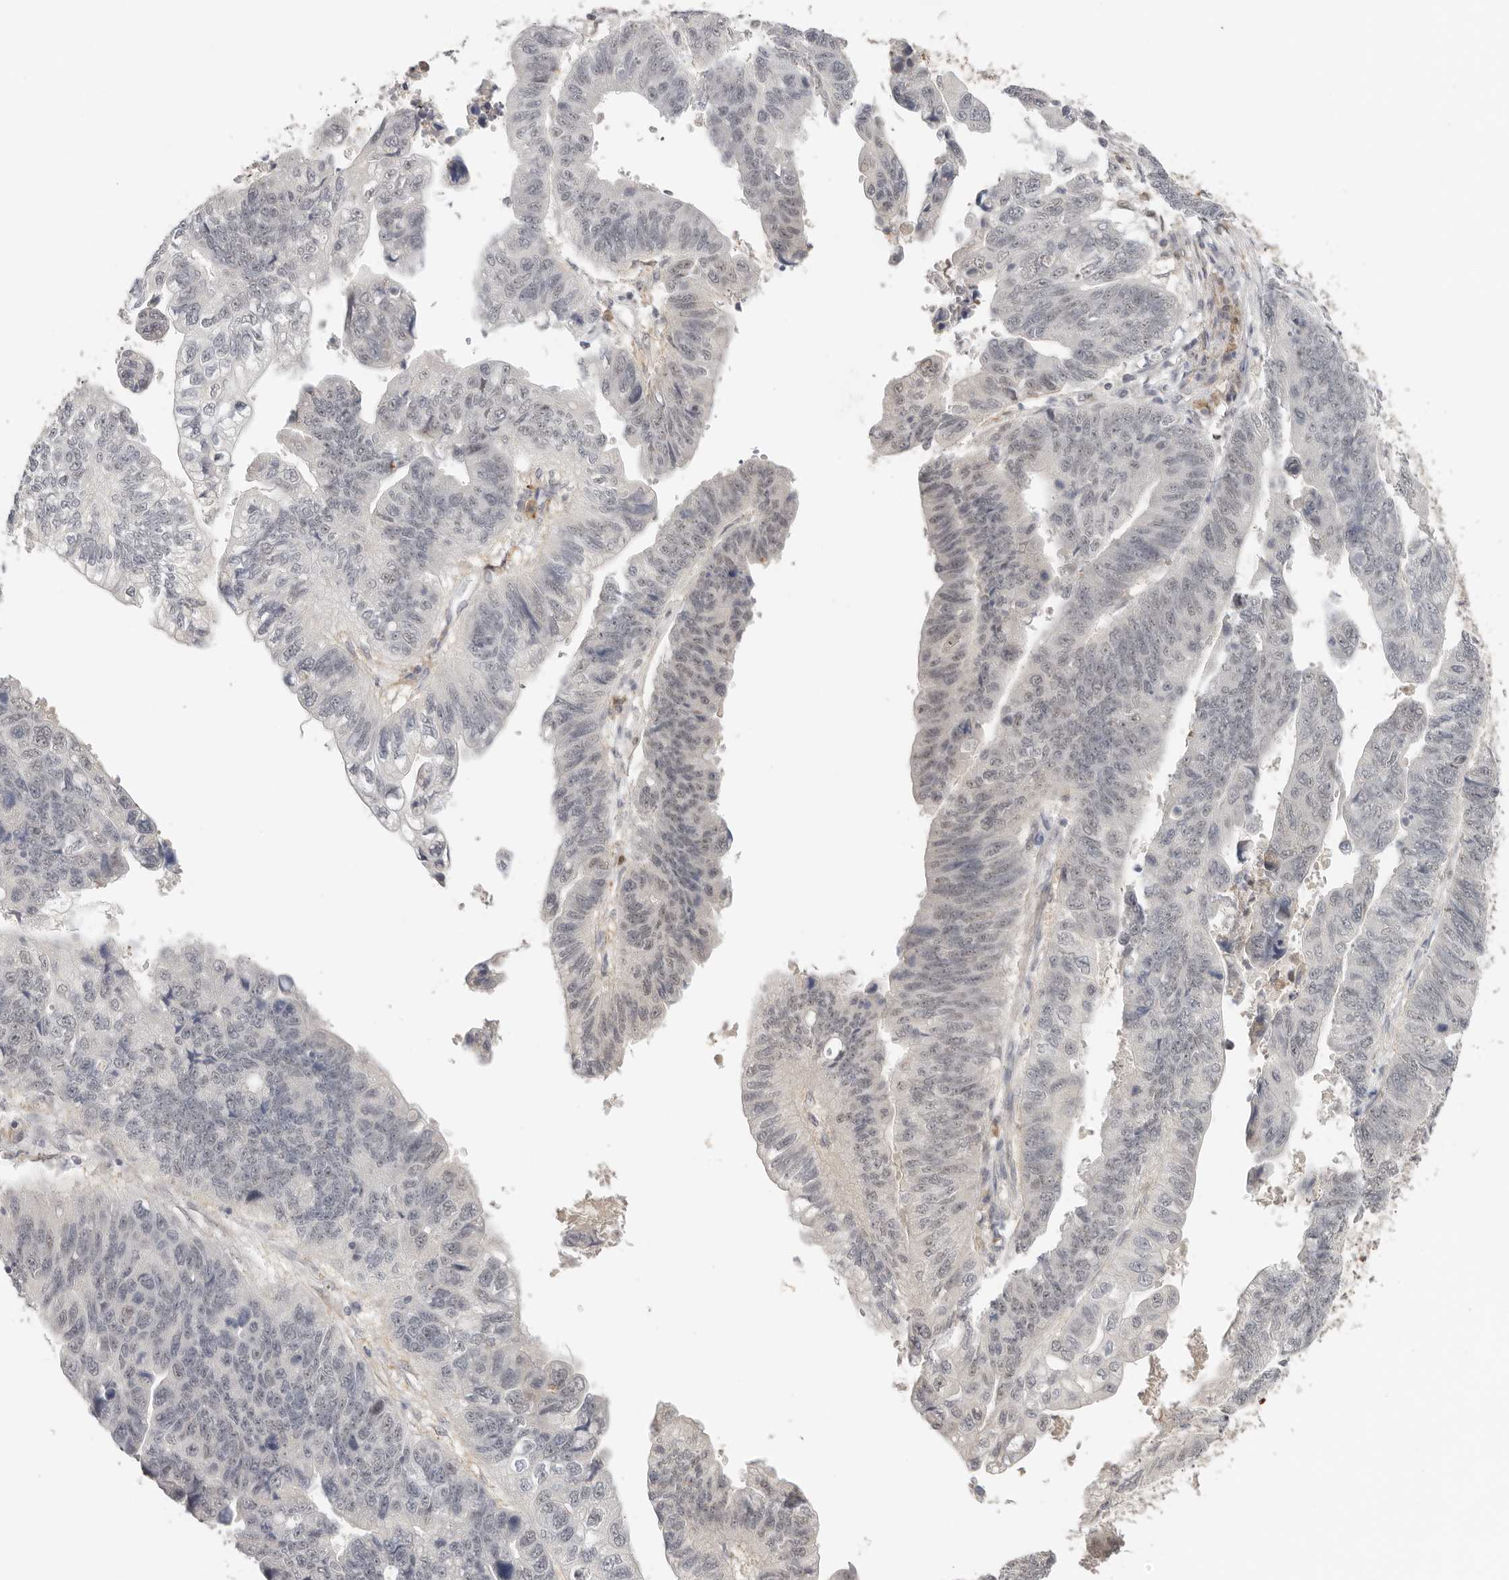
{"staining": {"intensity": "negative", "quantity": "none", "location": "none"}, "tissue": "stomach cancer", "cell_type": "Tumor cells", "image_type": "cancer", "snomed": [{"axis": "morphology", "description": "Adenocarcinoma, NOS"}, {"axis": "topography", "description": "Stomach"}], "caption": "DAB immunohistochemical staining of human adenocarcinoma (stomach) shows no significant expression in tumor cells.", "gene": "LARP7", "patient": {"sex": "male", "age": 59}}